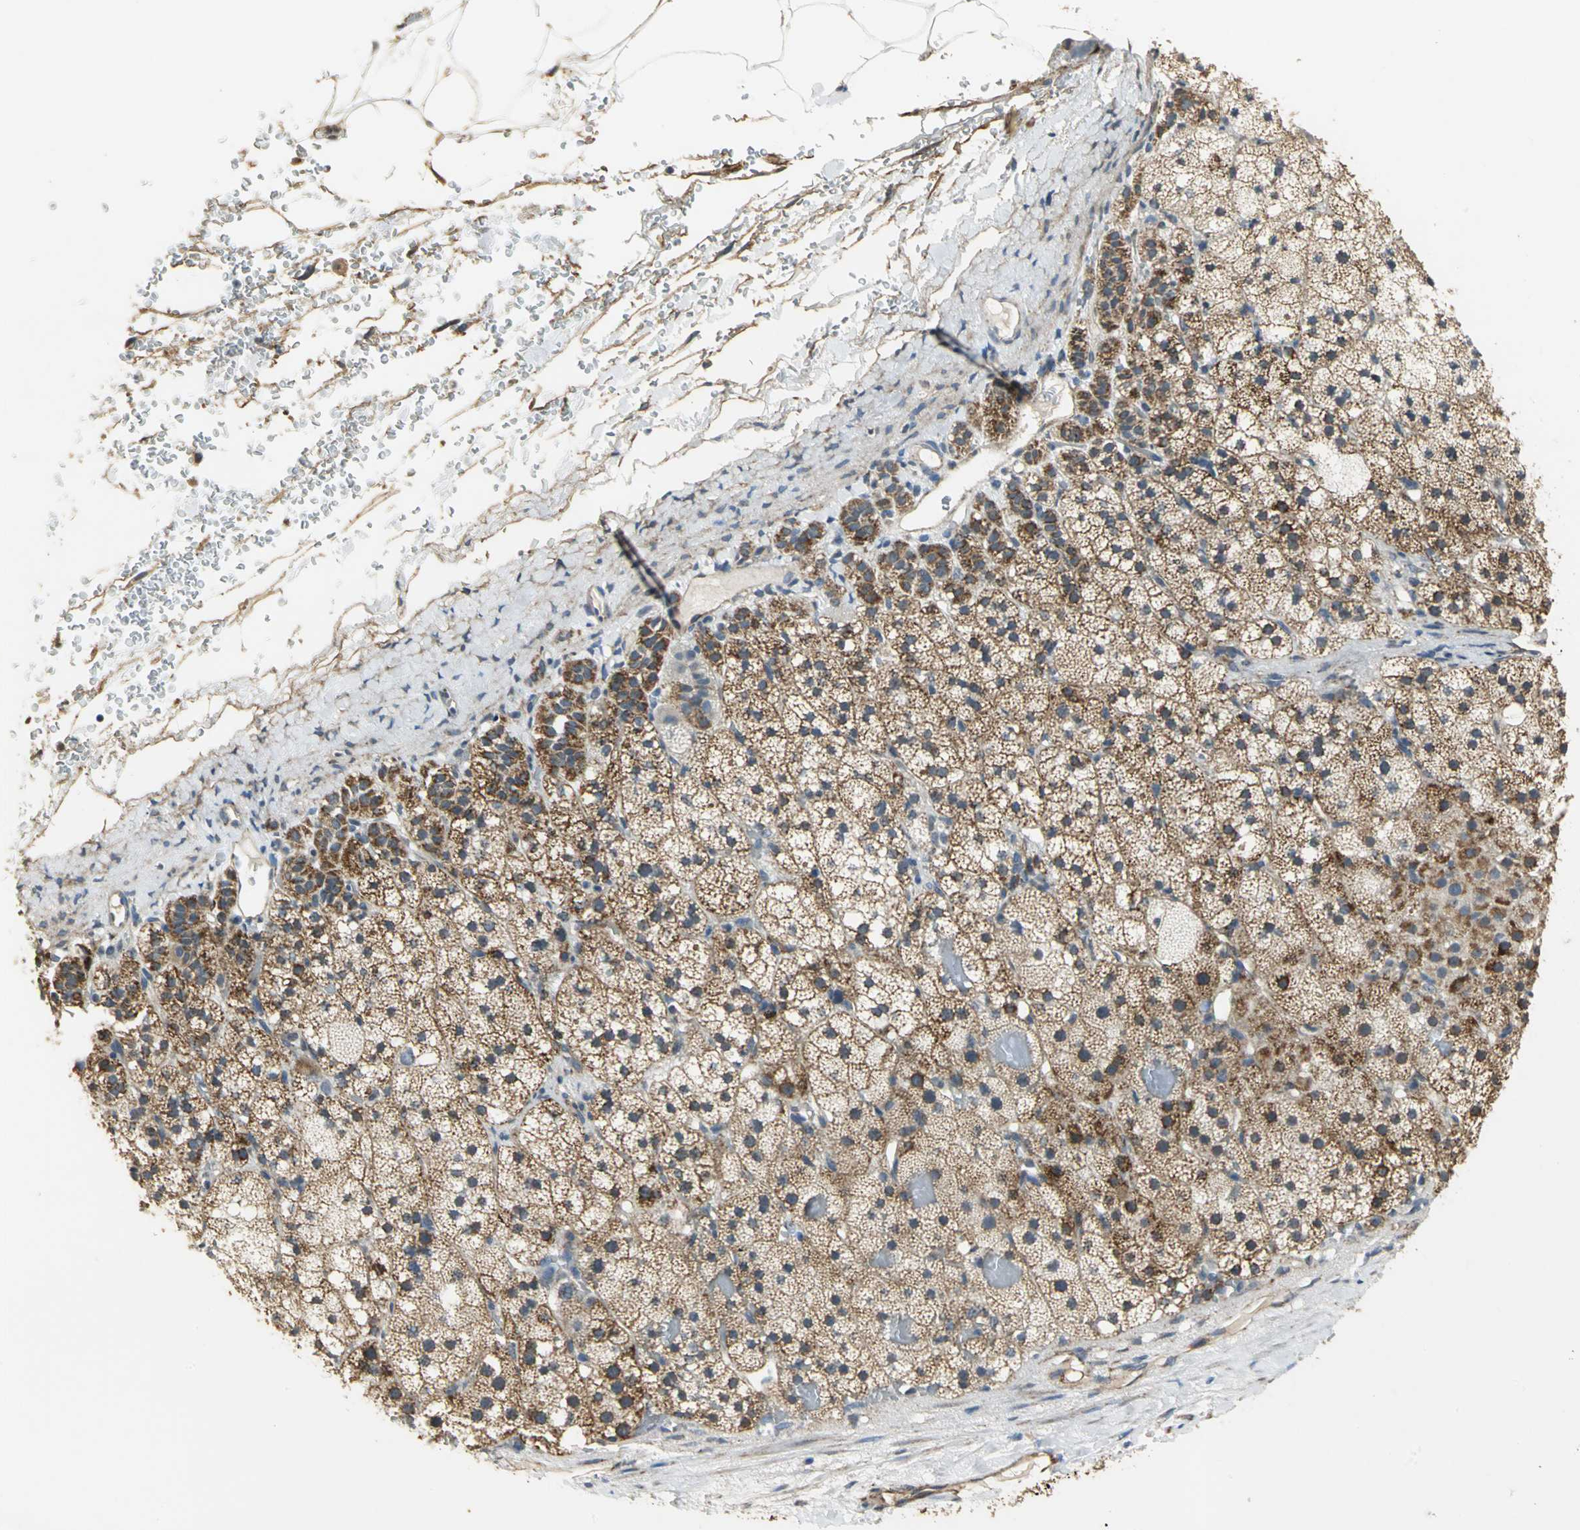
{"staining": {"intensity": "strong", "quantity": ">75%", "location": "cytoplasmic/membranous"}, "tissue": "adrenal gland", "cell_type": "Glandular cells", "image_type": "normal", "snomed": [{"axis": "morphology", "description": "Normal tissue, NOS"}, {"axis": "topography", "description": "Adrenal gland"}], "caption": "Approximately >75% of glandular cells in normal adrenal gland reveal strong cytoplasmic/membranous protein positivity as visualized by brown immunohistochemical staining.", "gene": "NDUFB5", "patient": {"sex": "male", "age": 35}}